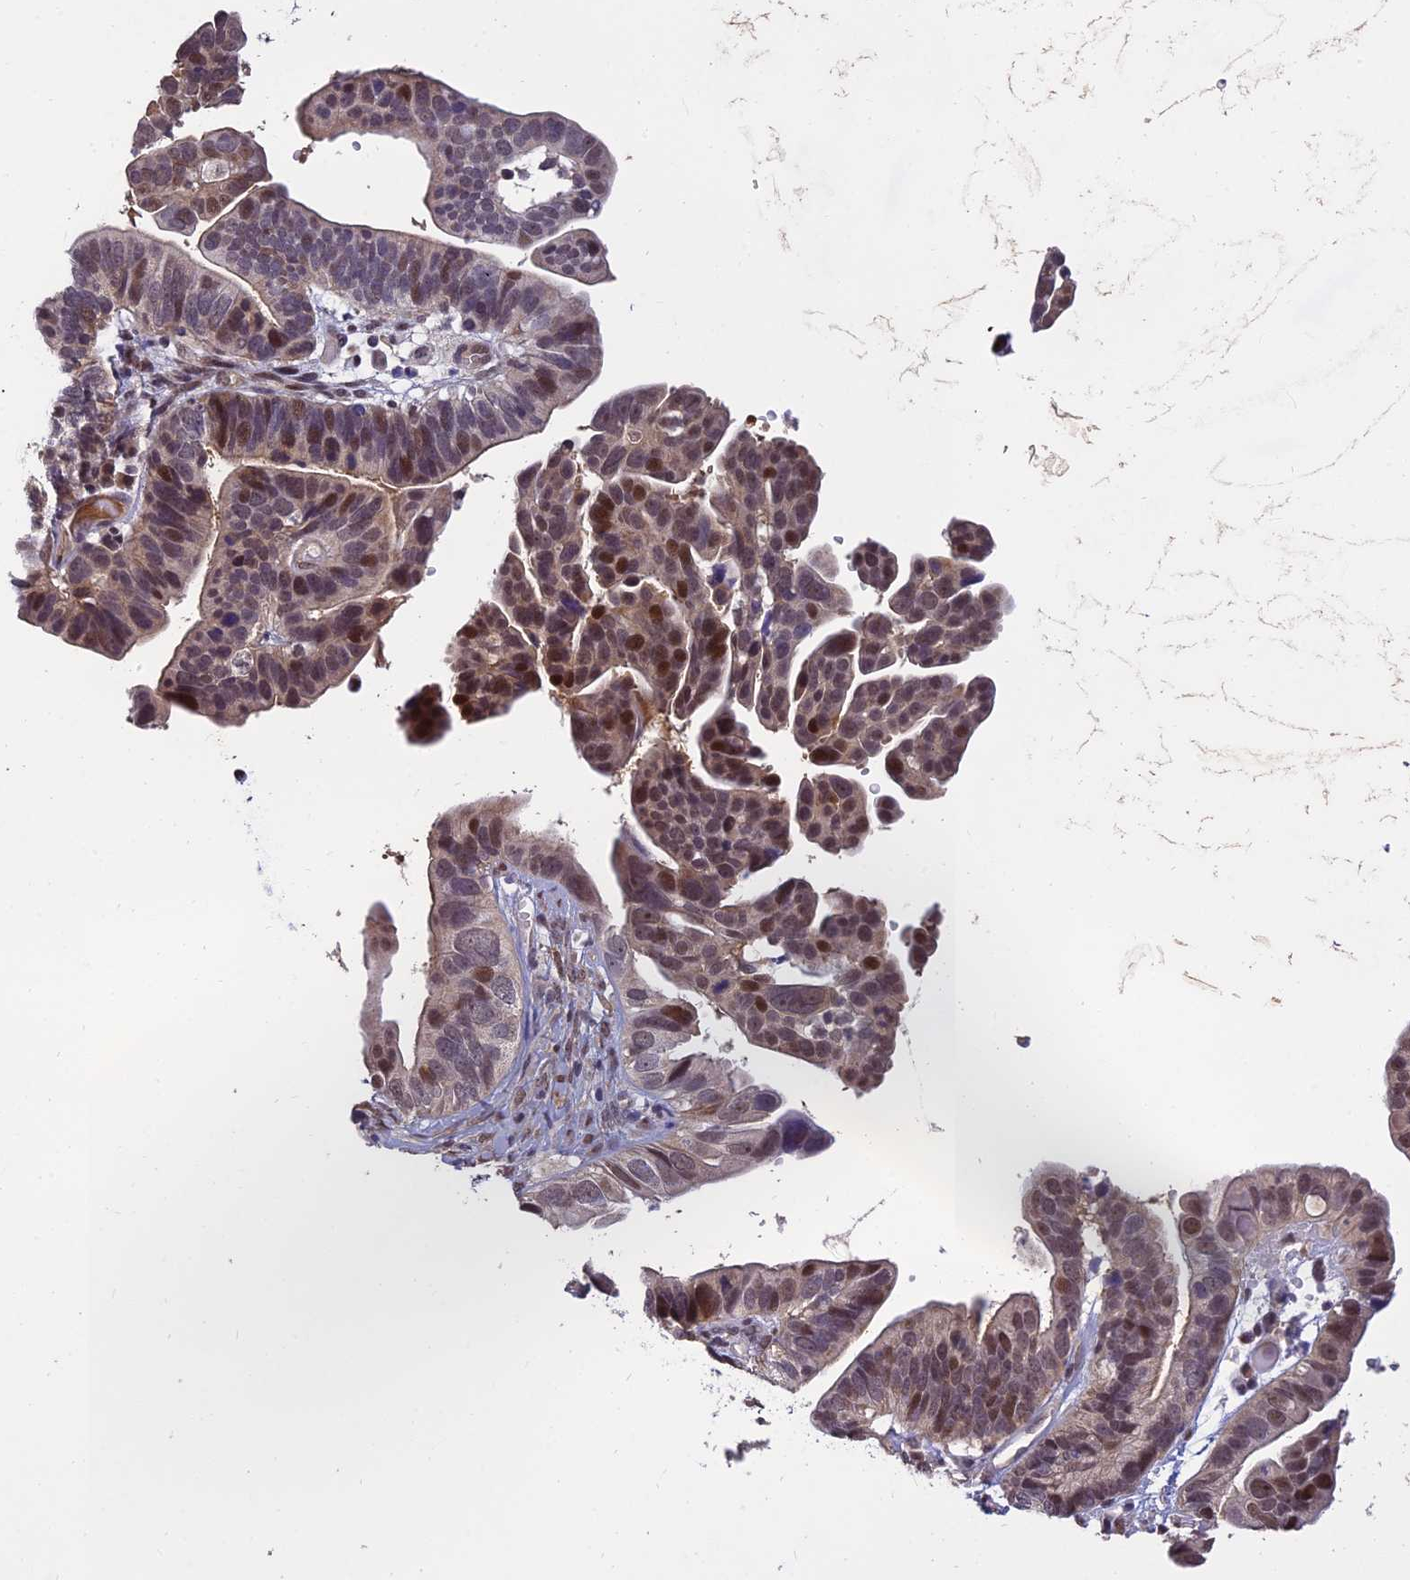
{"staining": {"intensity": "moderate", "quantity": "<25%", "location": "nuclear"}, "tissue": "ovarian cancer", "cell_type": "Tumor cells", "image_type": "cancer", "snomed": [{"axis": "morphology", "description": "Cystadenocarcinoma, serous, NOS"}, {"axis": "topography", "description": "Ovary"}], "caption": "Protein expression by immunohistochemistry (IHC) displays moderate nuclear expression in about <25% of tumor cells in ovarian cancer (serous cystadenocarcinoma).", "gene": "GRWD1", "patient": {"sex": "female", "age": 56}}